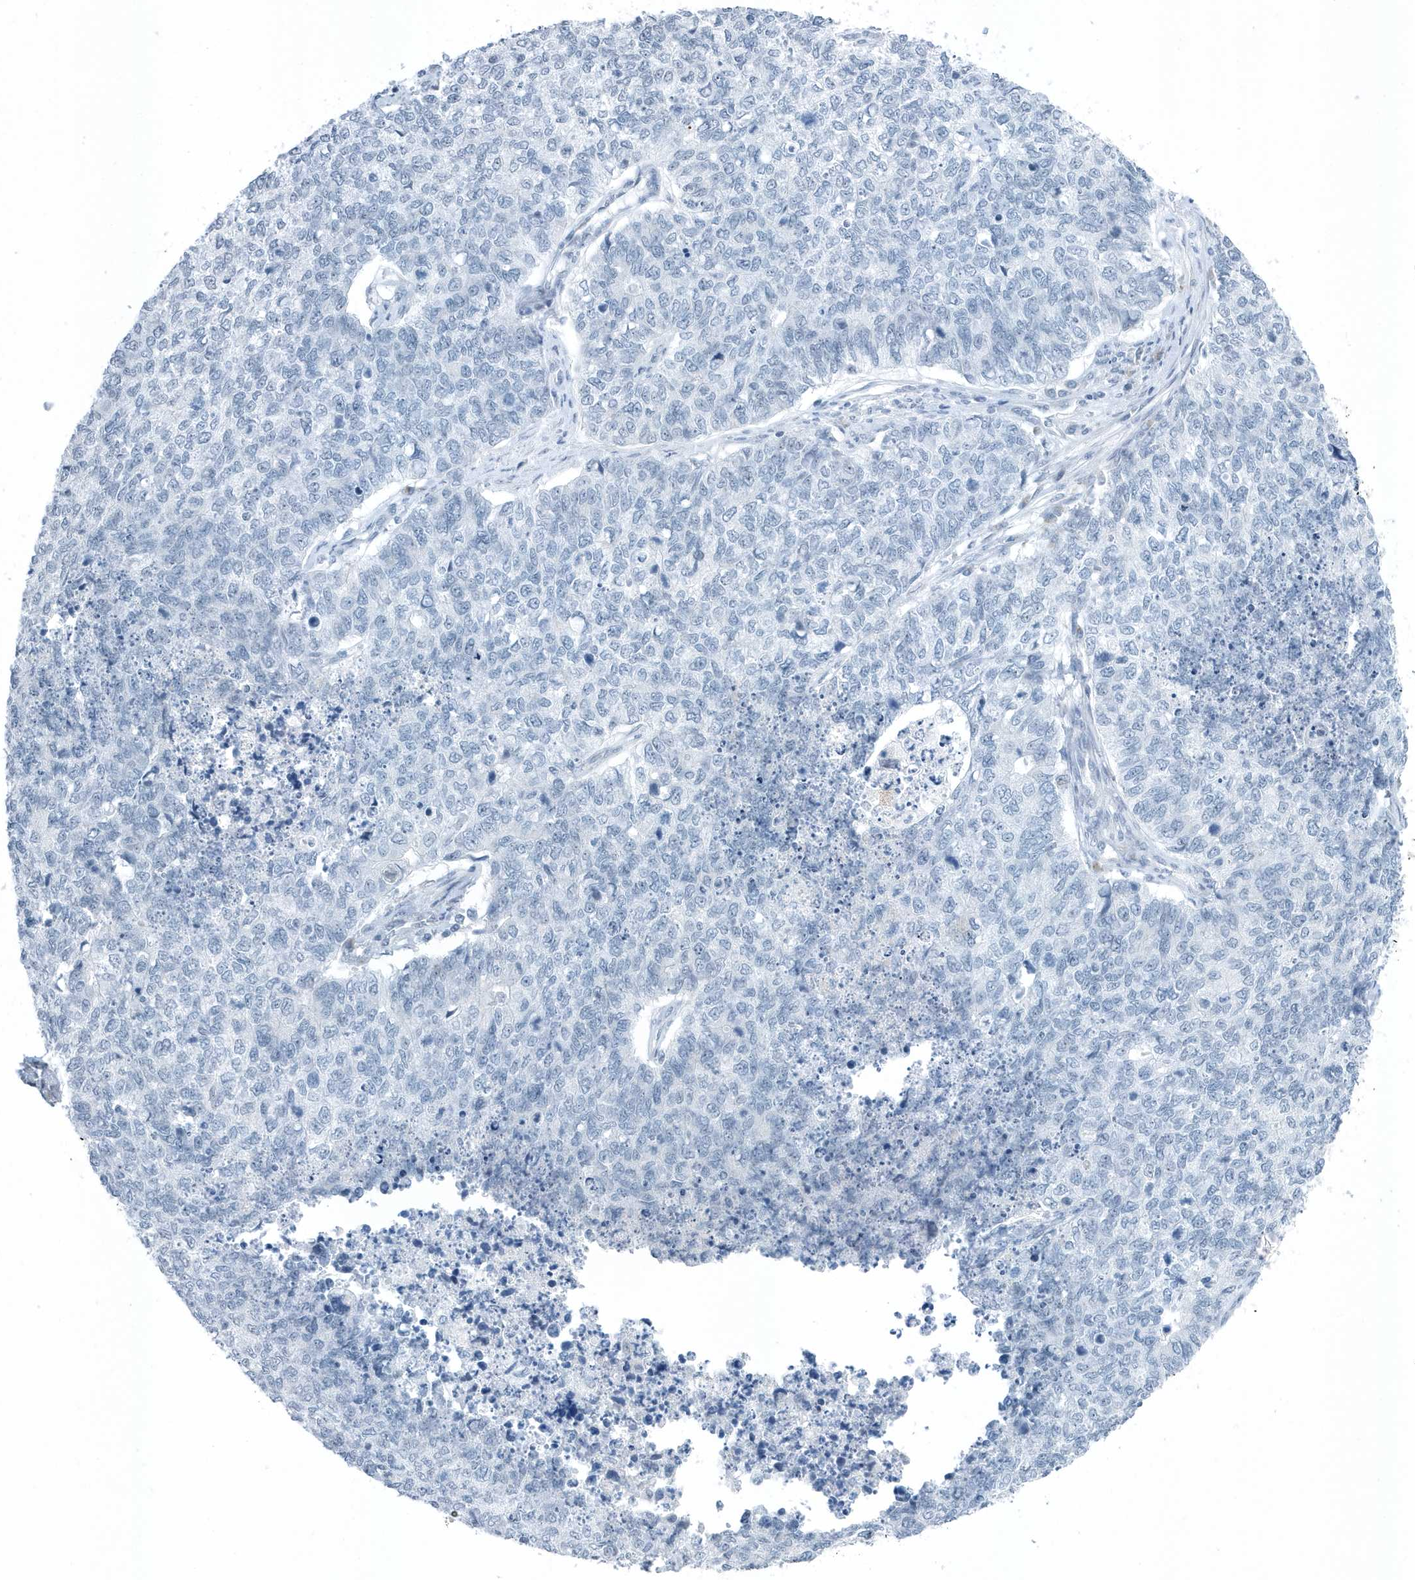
{"staining": {"intensity": "negative", "quantity": "none", "location": "none"}, "tissue": "cervical cancer", "cell_type": "Tumor cells", "image_type": "cancer", "snomed": [{"axis": "morphology", "description": "Squamous cell carcinoma, NOS"}, {"axis": "topography", "description": "Cervix"}], "caption": "Immunohistochemistry (IHC) histopathology image of human cervical squamous cell carcinoma stained for a protein (brown), which demonstrates no positivity in tumor cells. (DAB immunohistochemistry (IHC), high magnification).", "gene": "RPF2", "patient": {"sex": "female", "age": 63}}